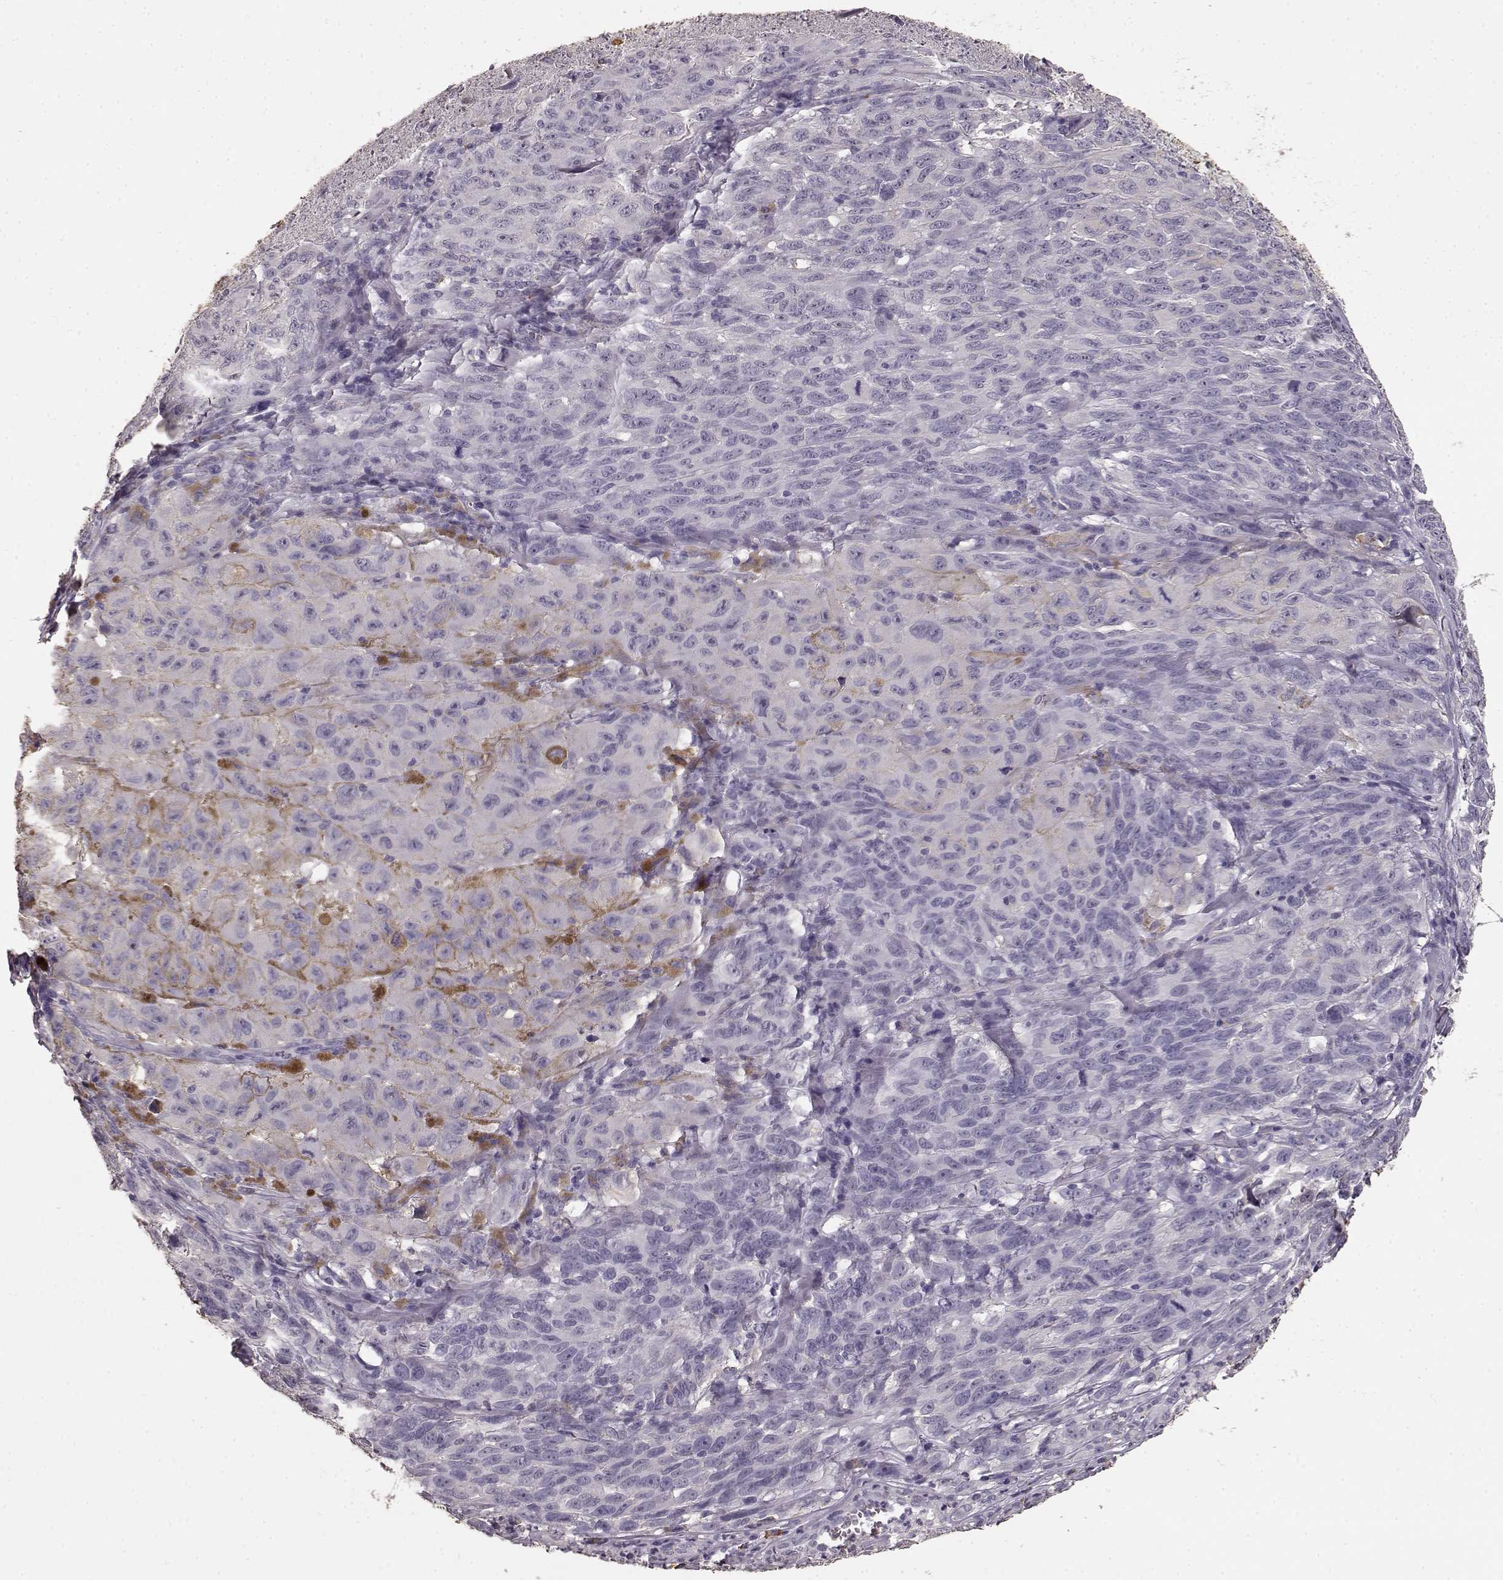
{"staining": {"intensity": "moderate", "quantity": "<25%", "location": "cytoplasmic/membranous"}, "tissue": "melanoma", "cell_type": "Tumor cells", "image_type": "cancer", "snomed": [{"axis": "morphology", "description": "Malignant melanoma, NOS"}, {"axis": "topography", "description": "Vulva, labia, clitoris and Bartholin´s gland, NO"}], "caption": "This histopathology image exhibits IHC staining of human malignant melanoma, with low moderate cytoplasmic/membranous positivity in about <25% of tumor cells.", "gene": "GABRG3", "patient": {"sex": "female", "age": 75}}